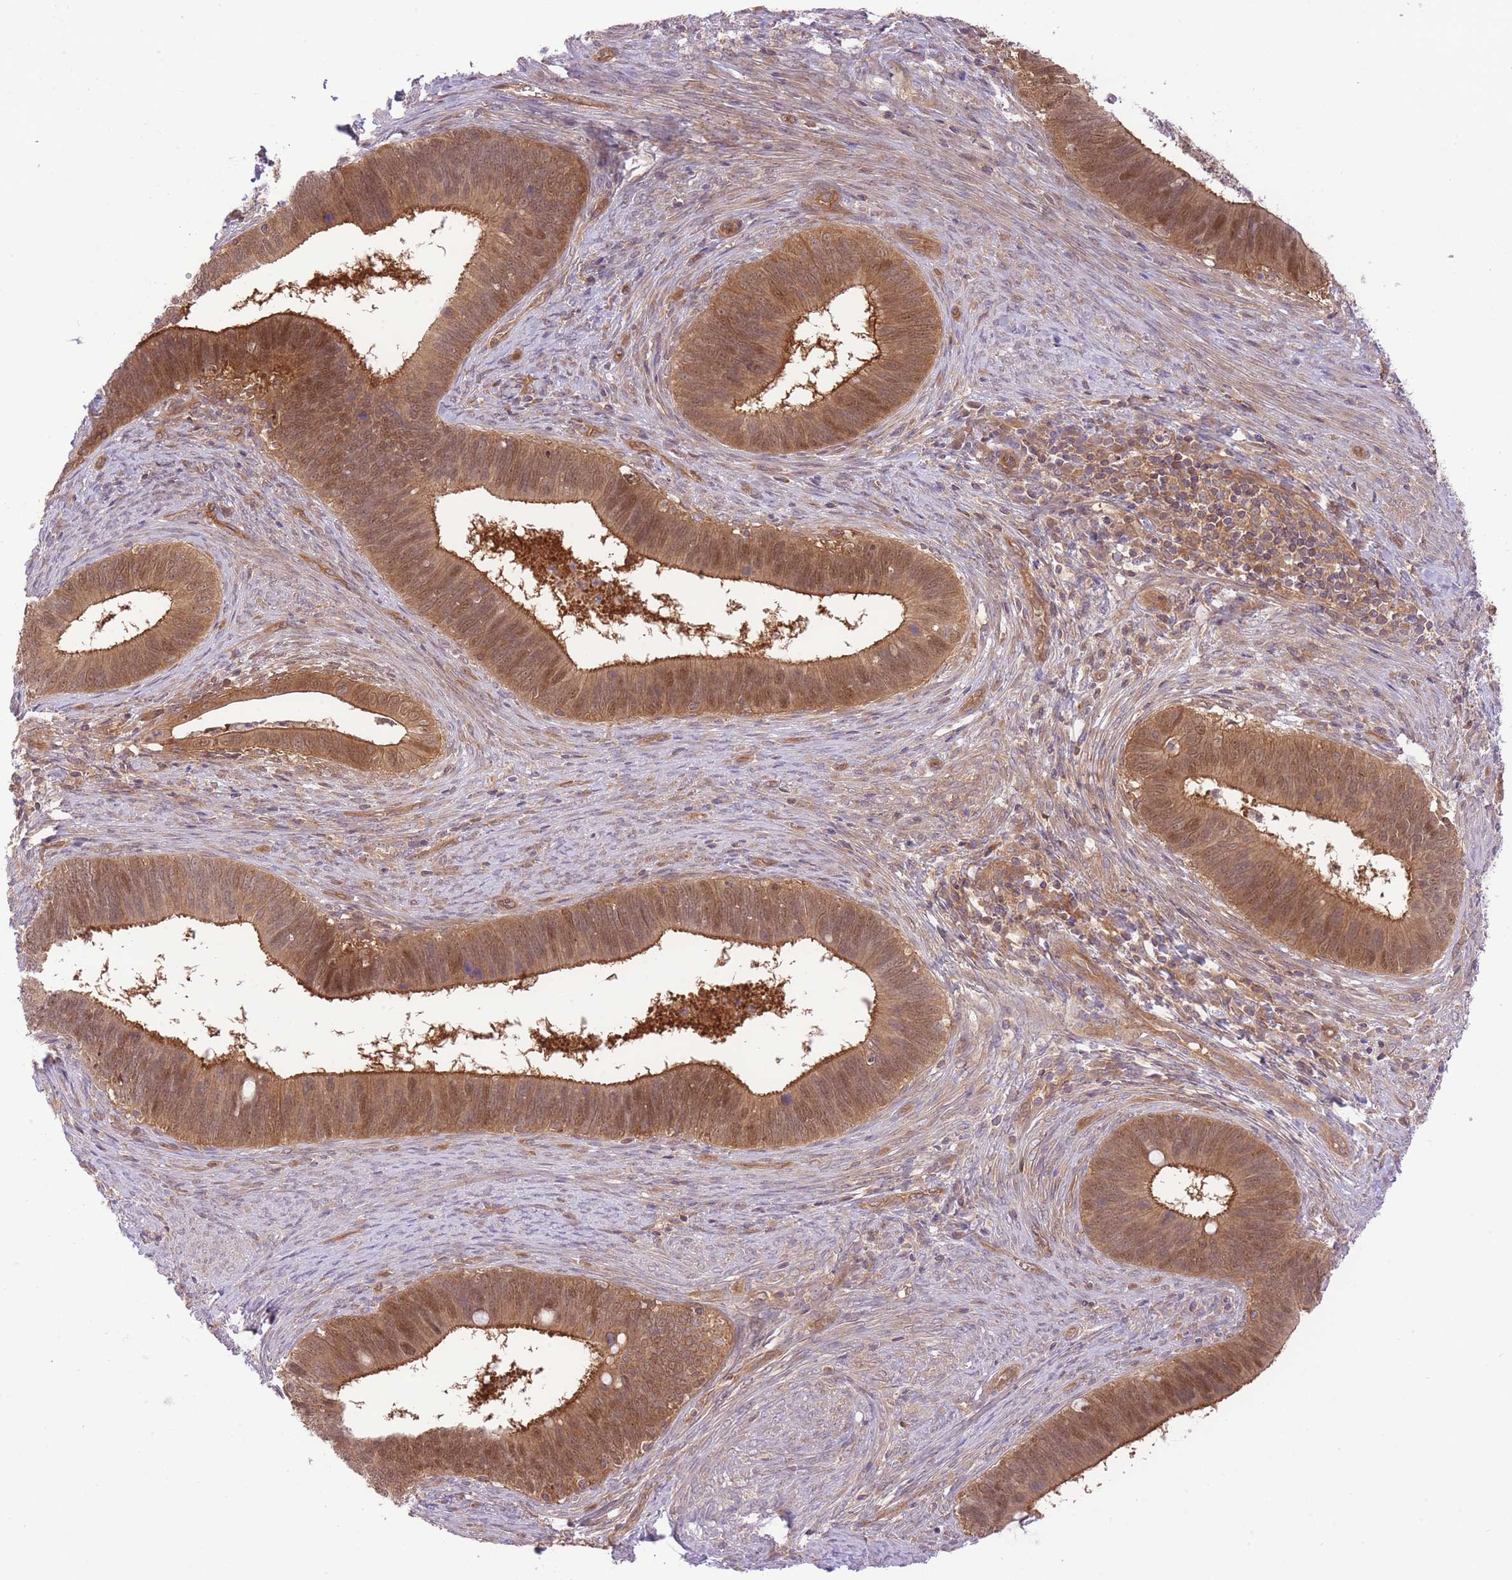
{"staining": {"intensity": "moderate", "quantity": ">75%", "location": "cytoplasmic/membranous,nuclear"}, "tissue": "cervical cancer", "cell_type": "Tumor cells", "image_type": "cancer", "snomed": [{"axis": "morphology", "description": "Adenocarcinoma, NOS"}, {"axis": "topography", "description": "Cervix"}], "caption": "IHC of human cervical cancer (adenocarcinoma) displays medium levels of moderate cytoplasmic/membranous and nuclear staining in approximately >75% of tumor cells. (IHC, brightfield microscopy, high magnification).", "gene": "PREP", "patient": {"sex": "female", "age": 42}}